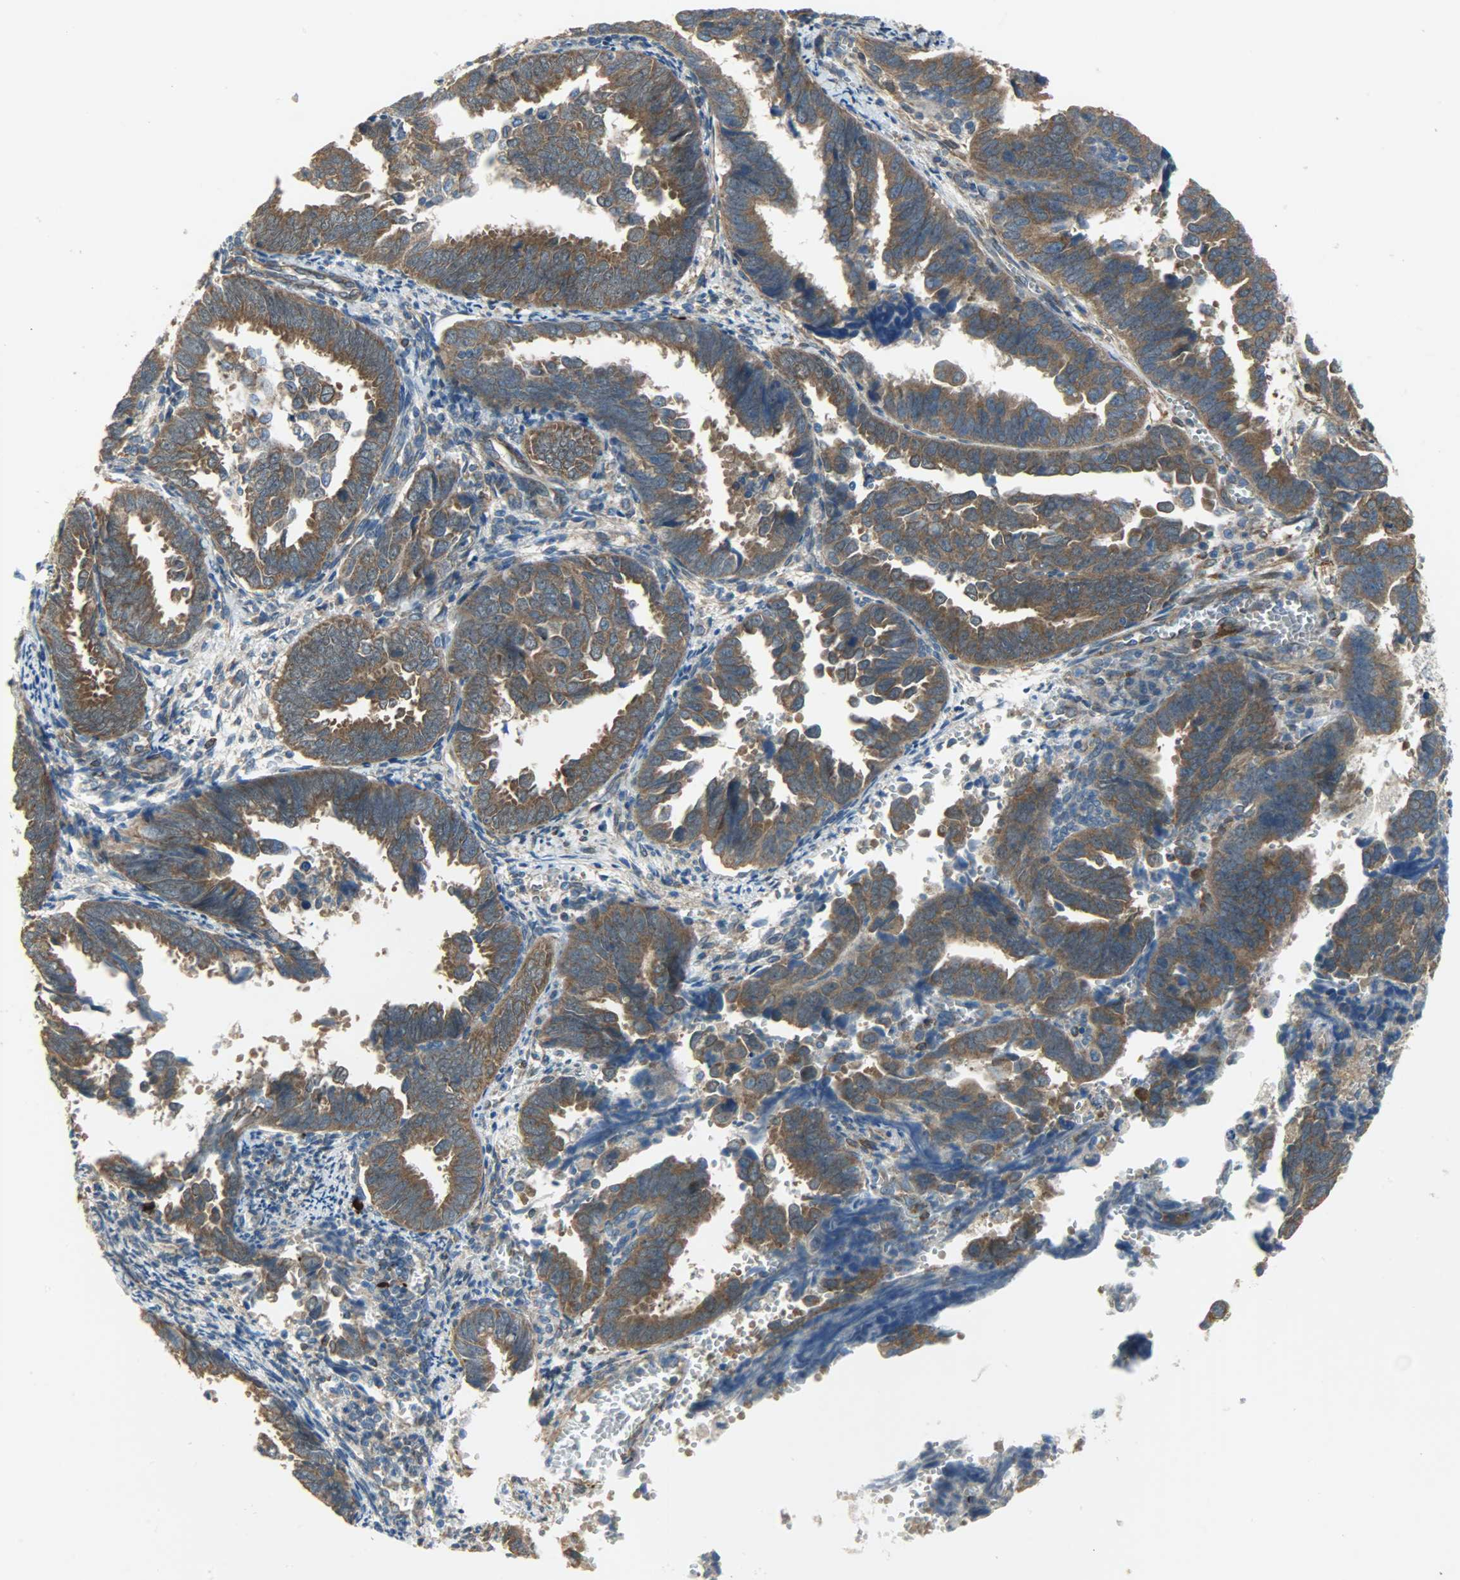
{"staining": {"intensity": "strong", "quantity": ">75%", "location": "cytoplasmic/membranous"}, "tissue": "endometrial cancer", "cell_type": "Tumor cells", "image_type": "cancer", "snomed": [{"axis": "morphology", "description": "Adenocarcinoma, NOS"}, {"axis": "topography", "description": "Endometrium"}], "caption": "A histopathology image of endometrial cancer stained for a protein displays strong cytoplasmic/membranous brown staining in tumor cells.", "gene": "C1orf198", "patient": {"sex": "female", "age": 75}}